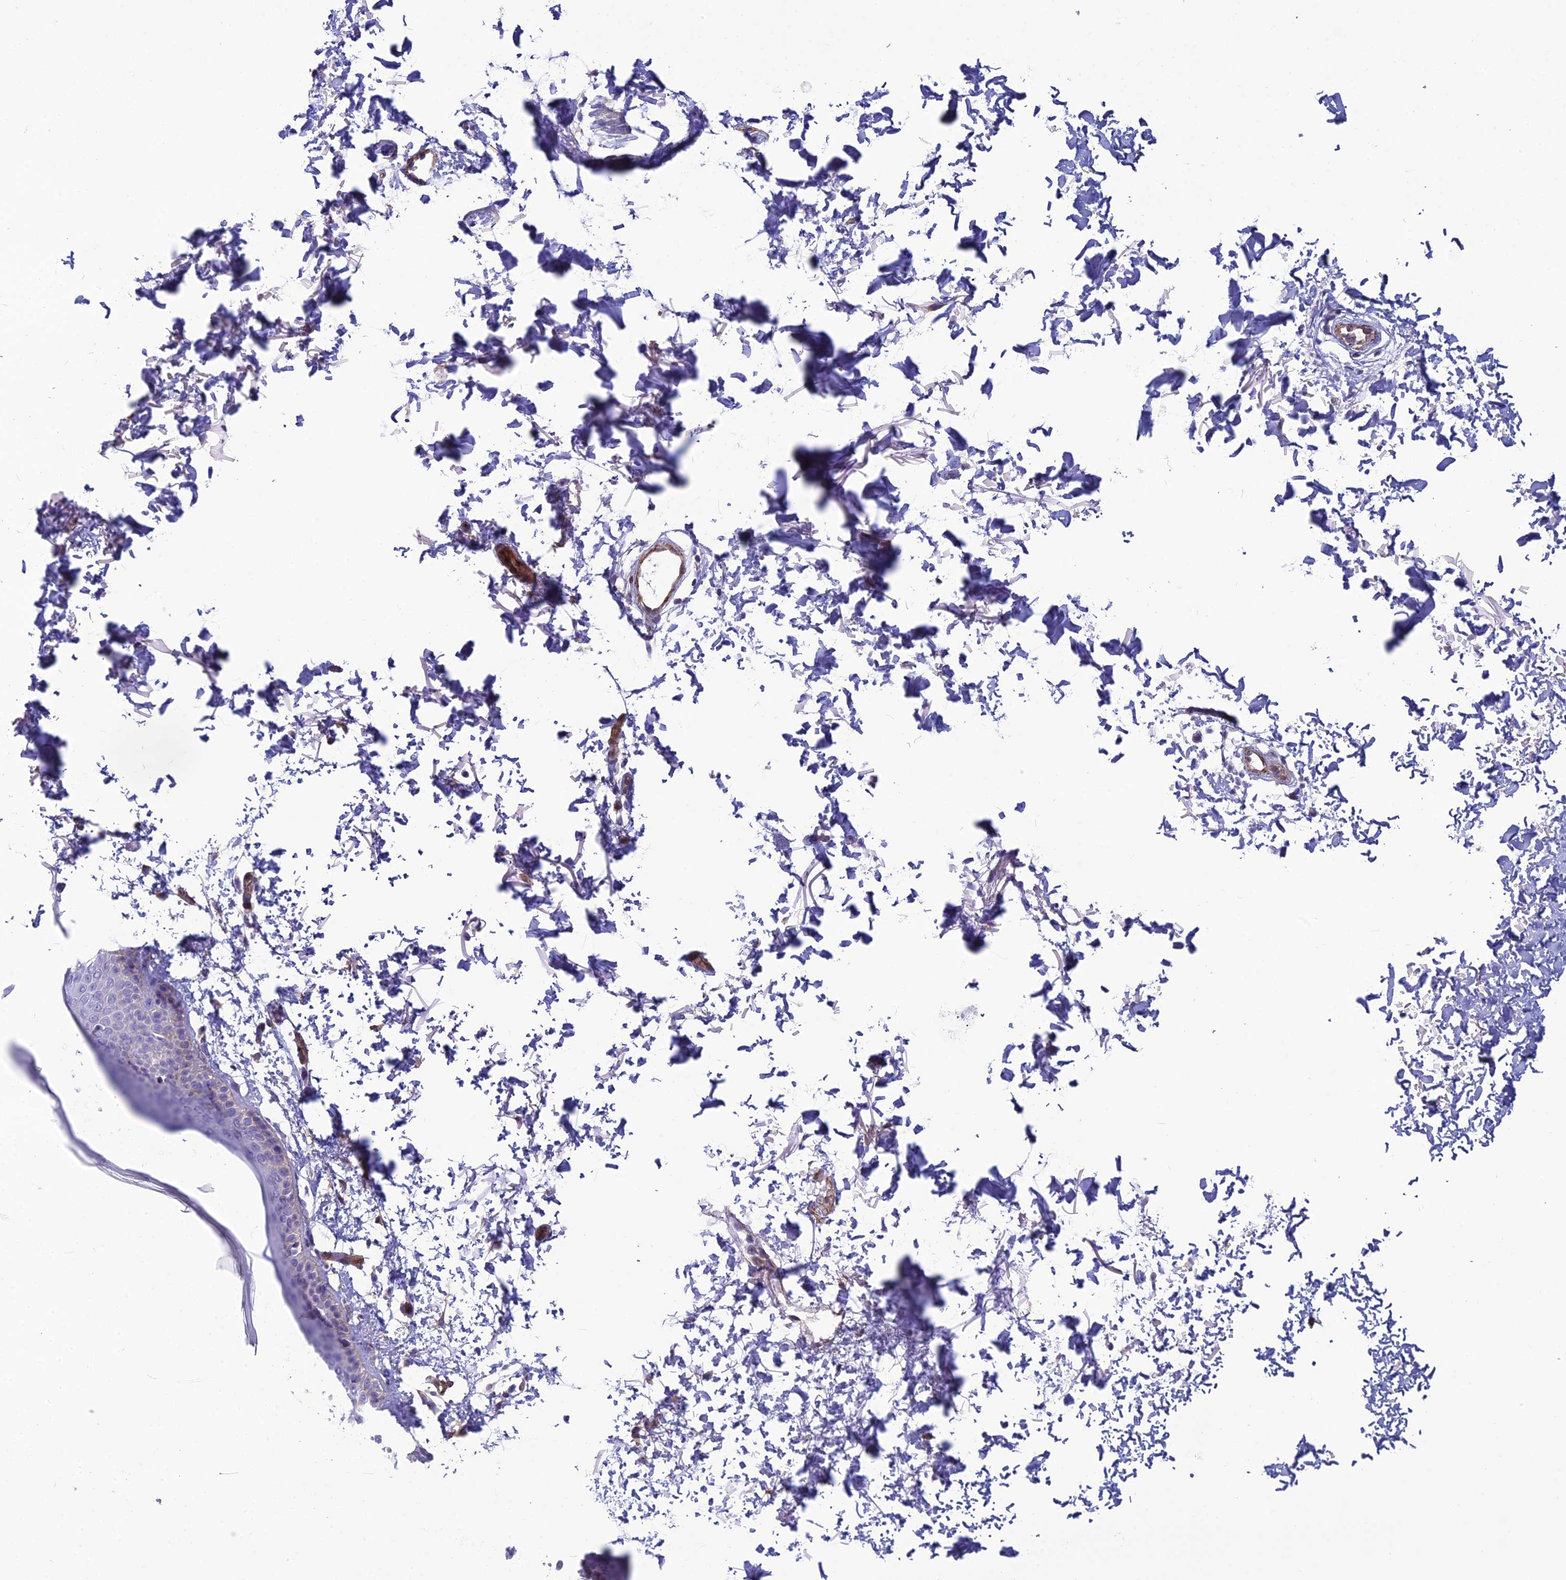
{"staining": {"intensity": "negative", "quantity": "none", "location": "none"}, "tissue": "skin", "cell_type": "Fibroblasts", "image_type": "normal", "snomed": [{"axis": "morphology", "description": "Normal tissue, NOS"}, {"axis": "topography", "description": "Skin"}], "caption": "This is an immunohistochemistry micrograph of benign skin. There is no positivity in fibroblasts.", "gene": "POMGNT1", "patient": {"sex": "male", "age": 66}}